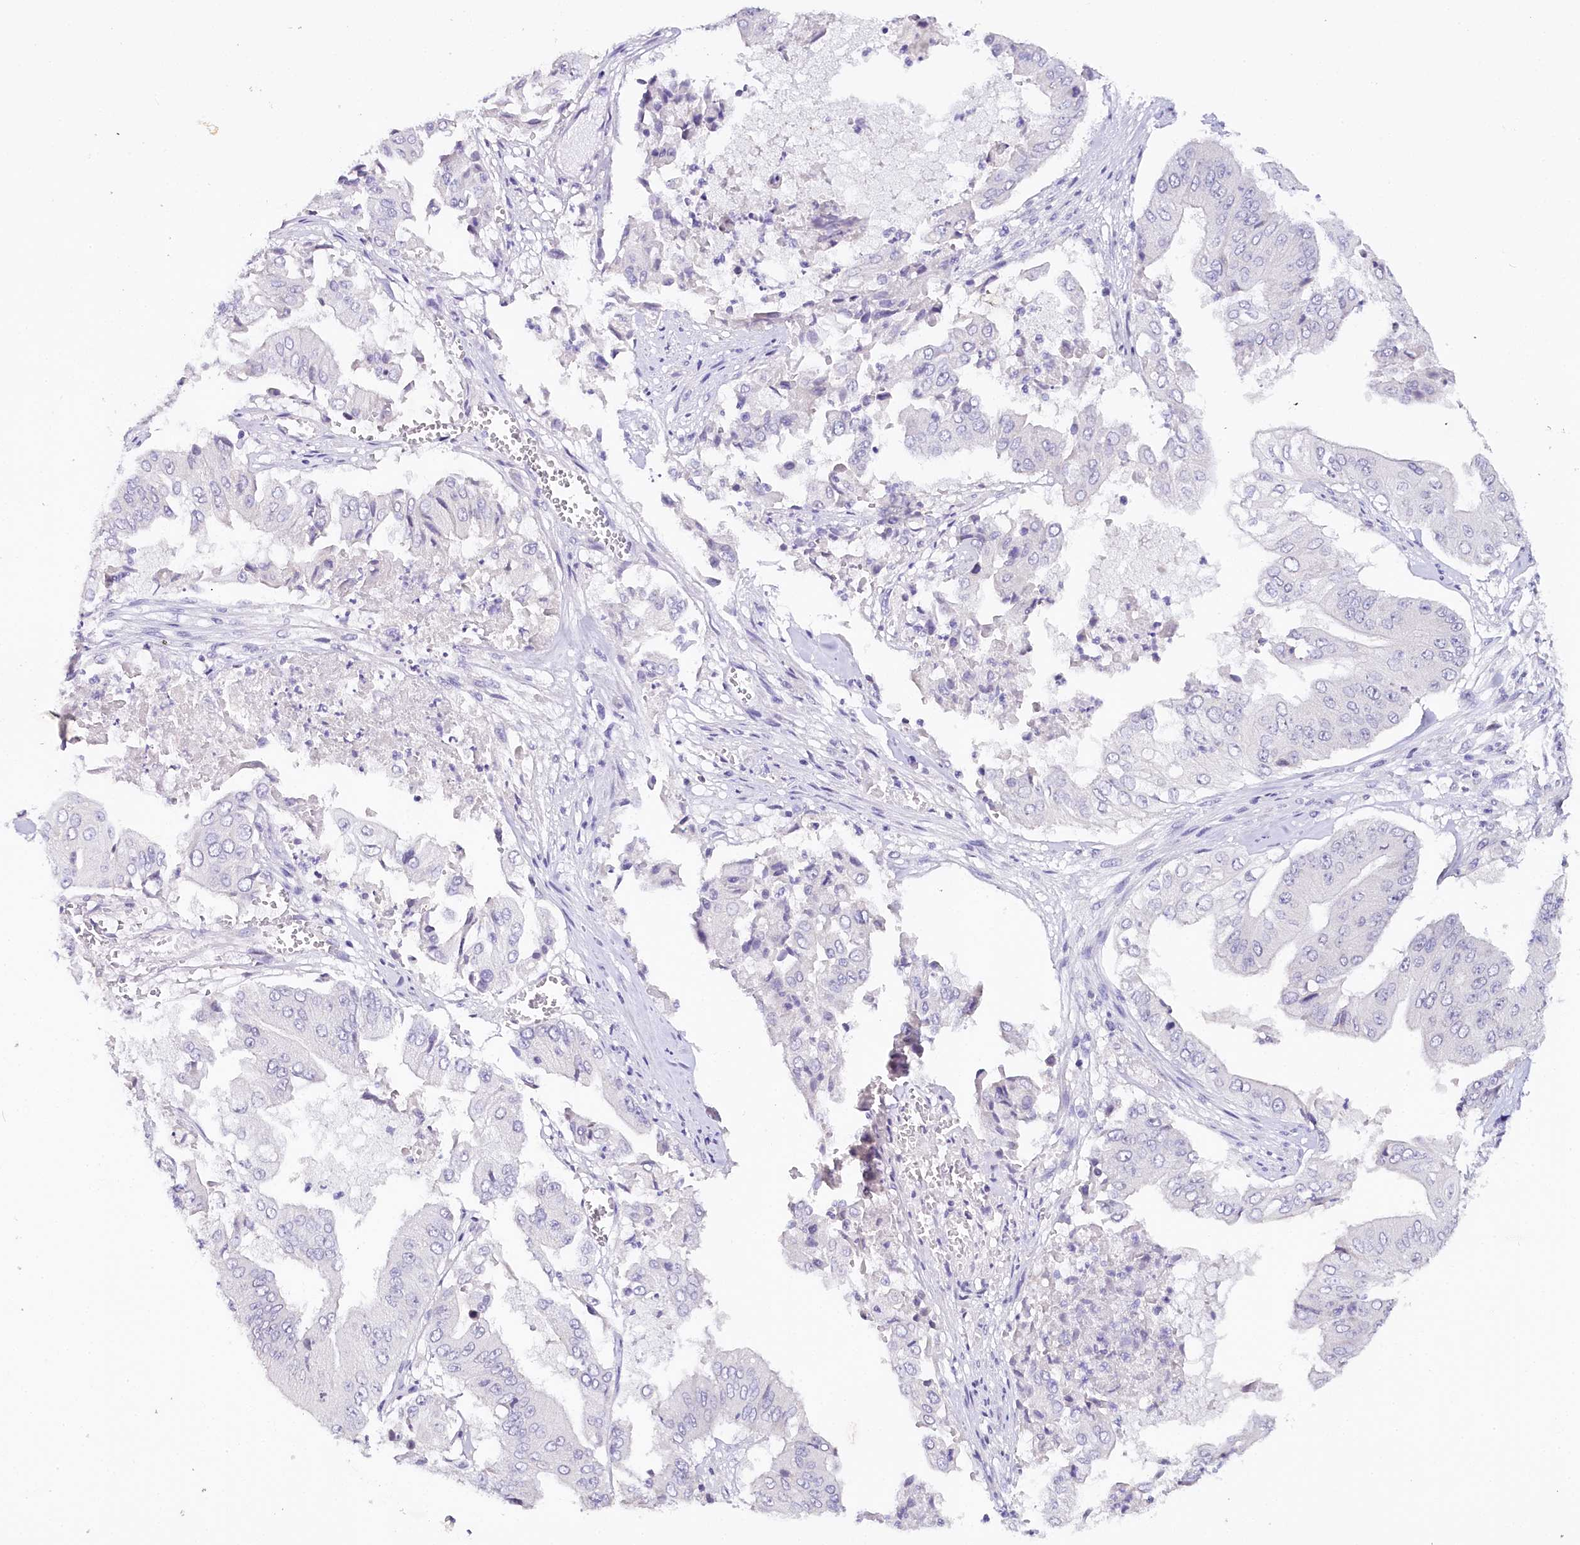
{"staining": {"intensity": "negative", "quantity": "none", "location": "none"}, "tissue": "pancreatic cancer", "cell_type": "Tumor cells", "image_type": "cancer", "snomed": [{"axis": "morphology", "description": "Adenocarcinoma, NOS"}, {"axis": "topography", "description": "Pancreas"}], "caption": "DAB immunohistochemical staining of pancreatic cancer (adenocarcinoma) shows no significant positivity in tumor cells. (Stains: DAB IHC with hematoxylin counter stain, Microscopy: brightfield microscopy at high magnification).", "gene": "TP53", "patient": {"sex": "female", "age": 77}}